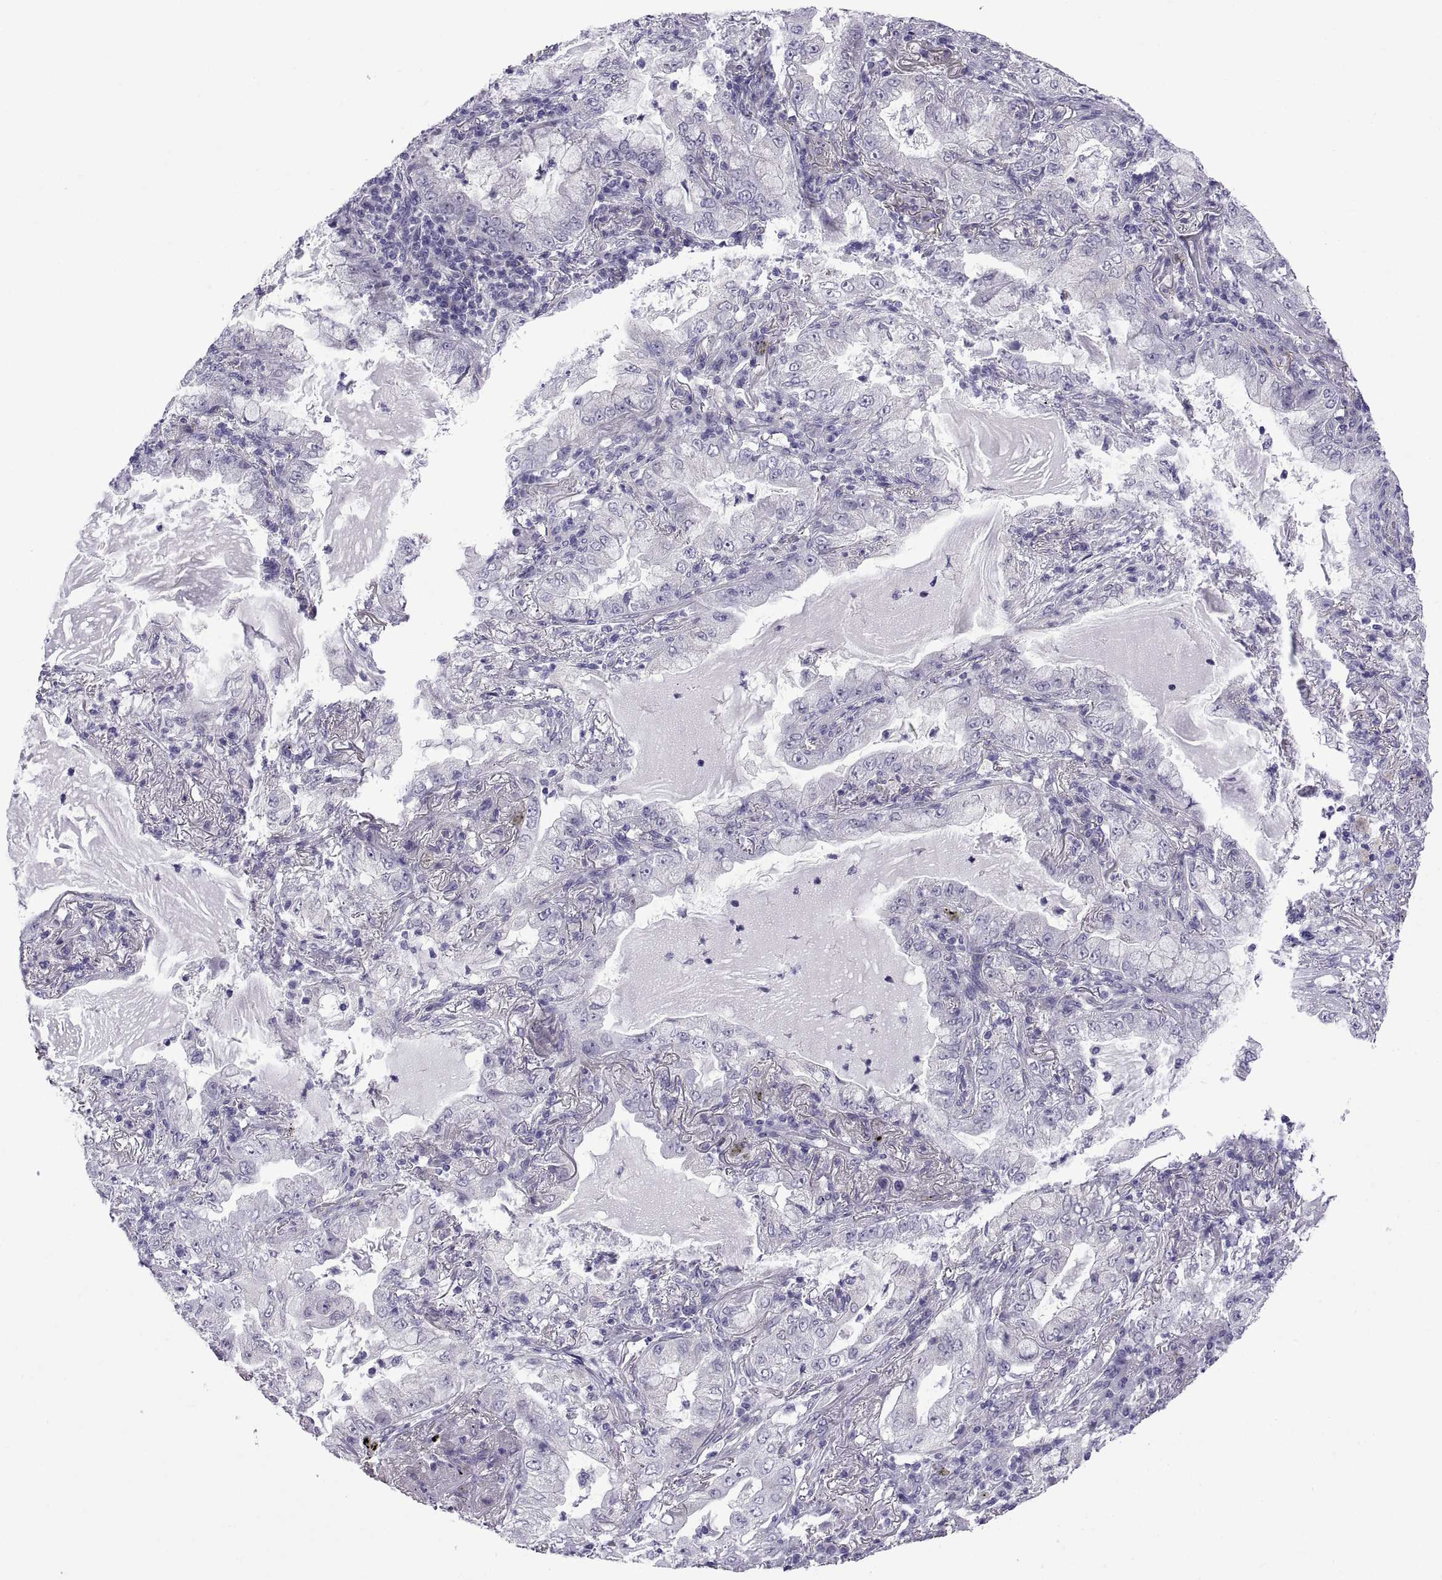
{"staining": {"intensity": "negative", "quantity": "none", "location": "none"}, "tissue": "lung cancer", "cell_type": "Tumor cells", "image_type": "cancer", "snomed": [{"axis": "morphology", "description": "Adenocarcinoma, NOS"}, {"axis": "topography", "description": "Lung"}], "caption": "This micrograph is of lung adenocarcinoma stained with IHC to label a protein in brown with the nuclei are counter-stained blue. There is no expression in tumor cells.", "gene": "SPDYE1", "patient": {"sex": "female", "age": 73}}